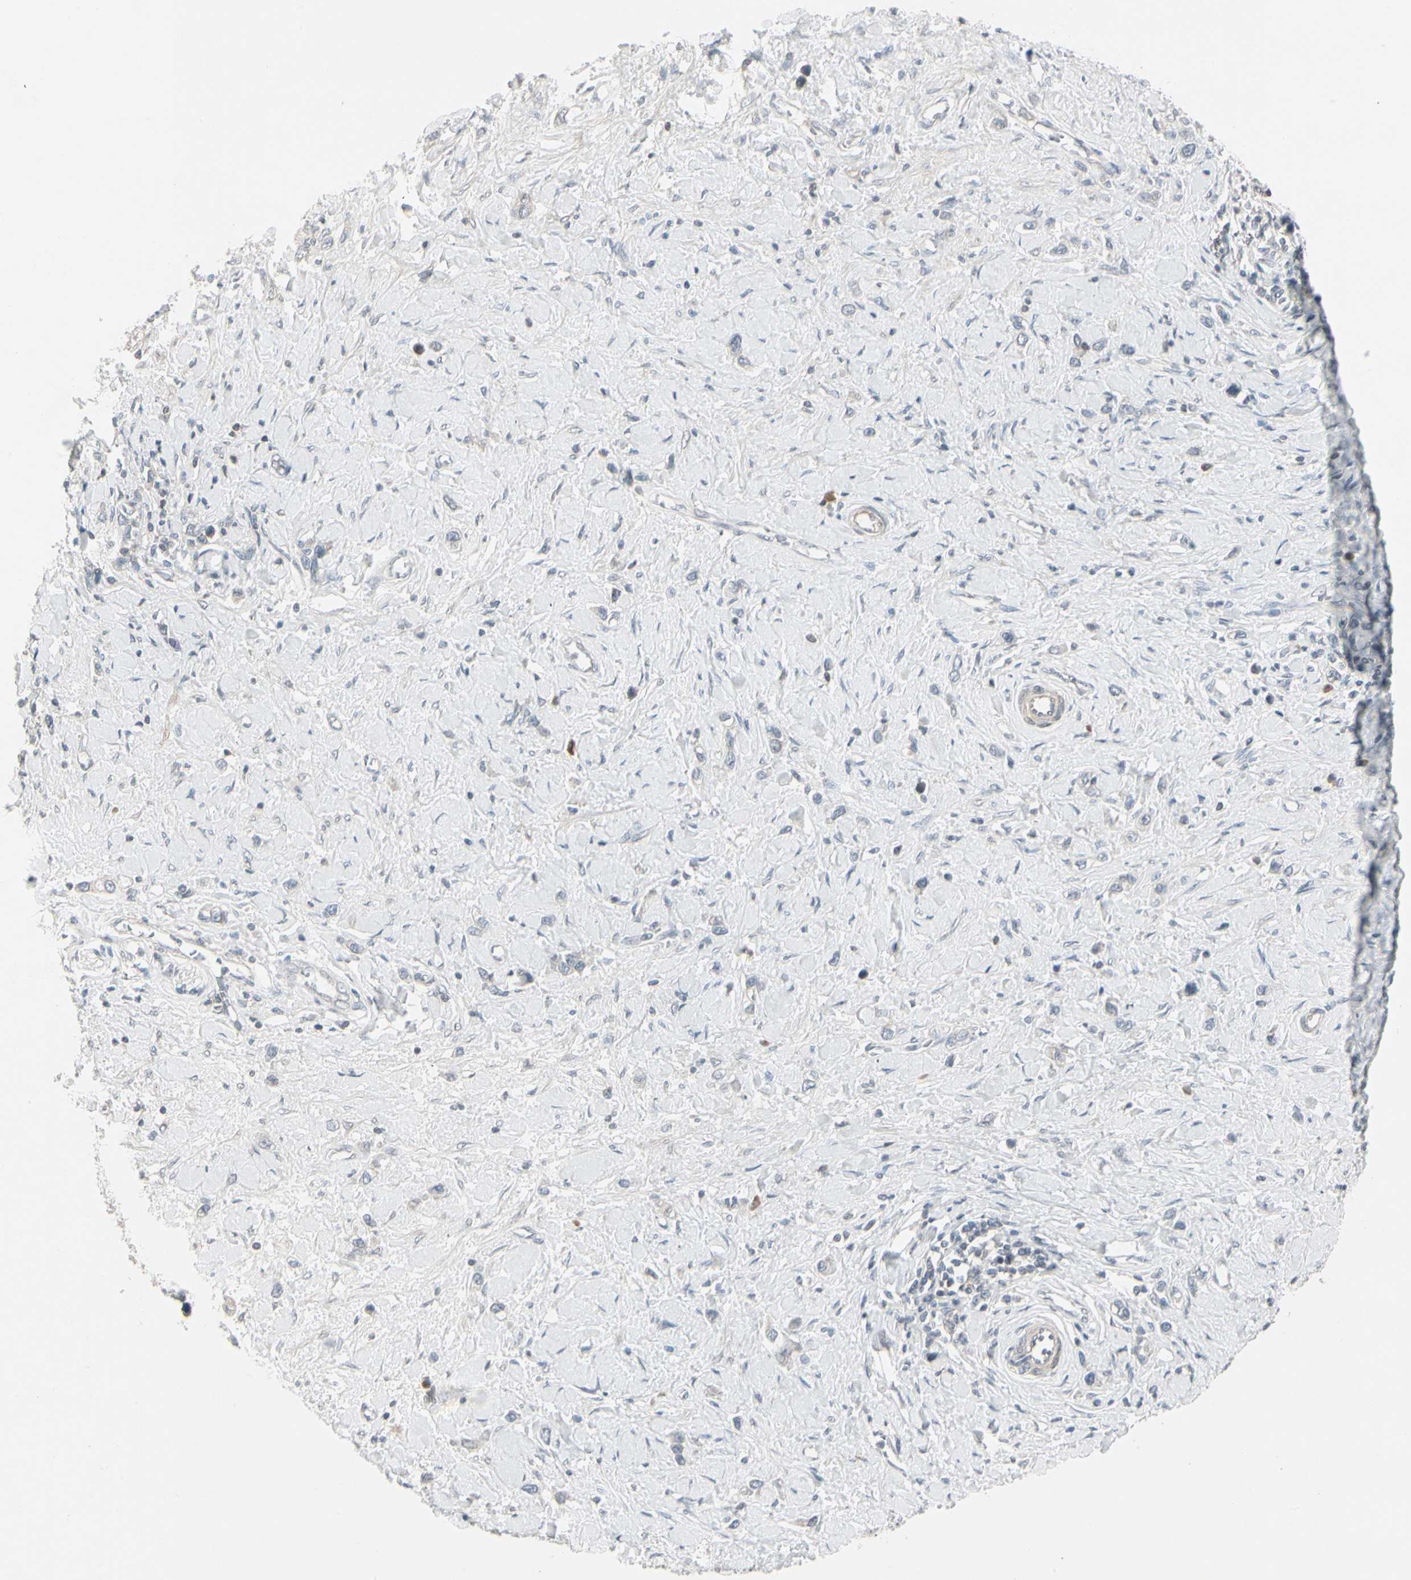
{"staining": {"intensity": "negative", "quantity": "none", "location": "none"}, "tissue": "stomach cancer", "cell_type": "Tumor cells", "image_type": "cancer", "snomed": [{"axis": "morphology", "description": "Normal tissue, NOS"}, {"axis": "morphology", "description": "Adenocarcinoma, NOS"}, {"axis": "topography", "description": "Stomach, upper"}, {"axis": "topography", "description": "Stomach"}], "caption": "Immunohistochemistry (IHC) histopathology image of neoplastic tissue: human stomach cancer stained with DAB exhibits no significant protein staining in tumor cells.", "gene": "DMPK", "patient": {"sex": "female", "age": 65}}